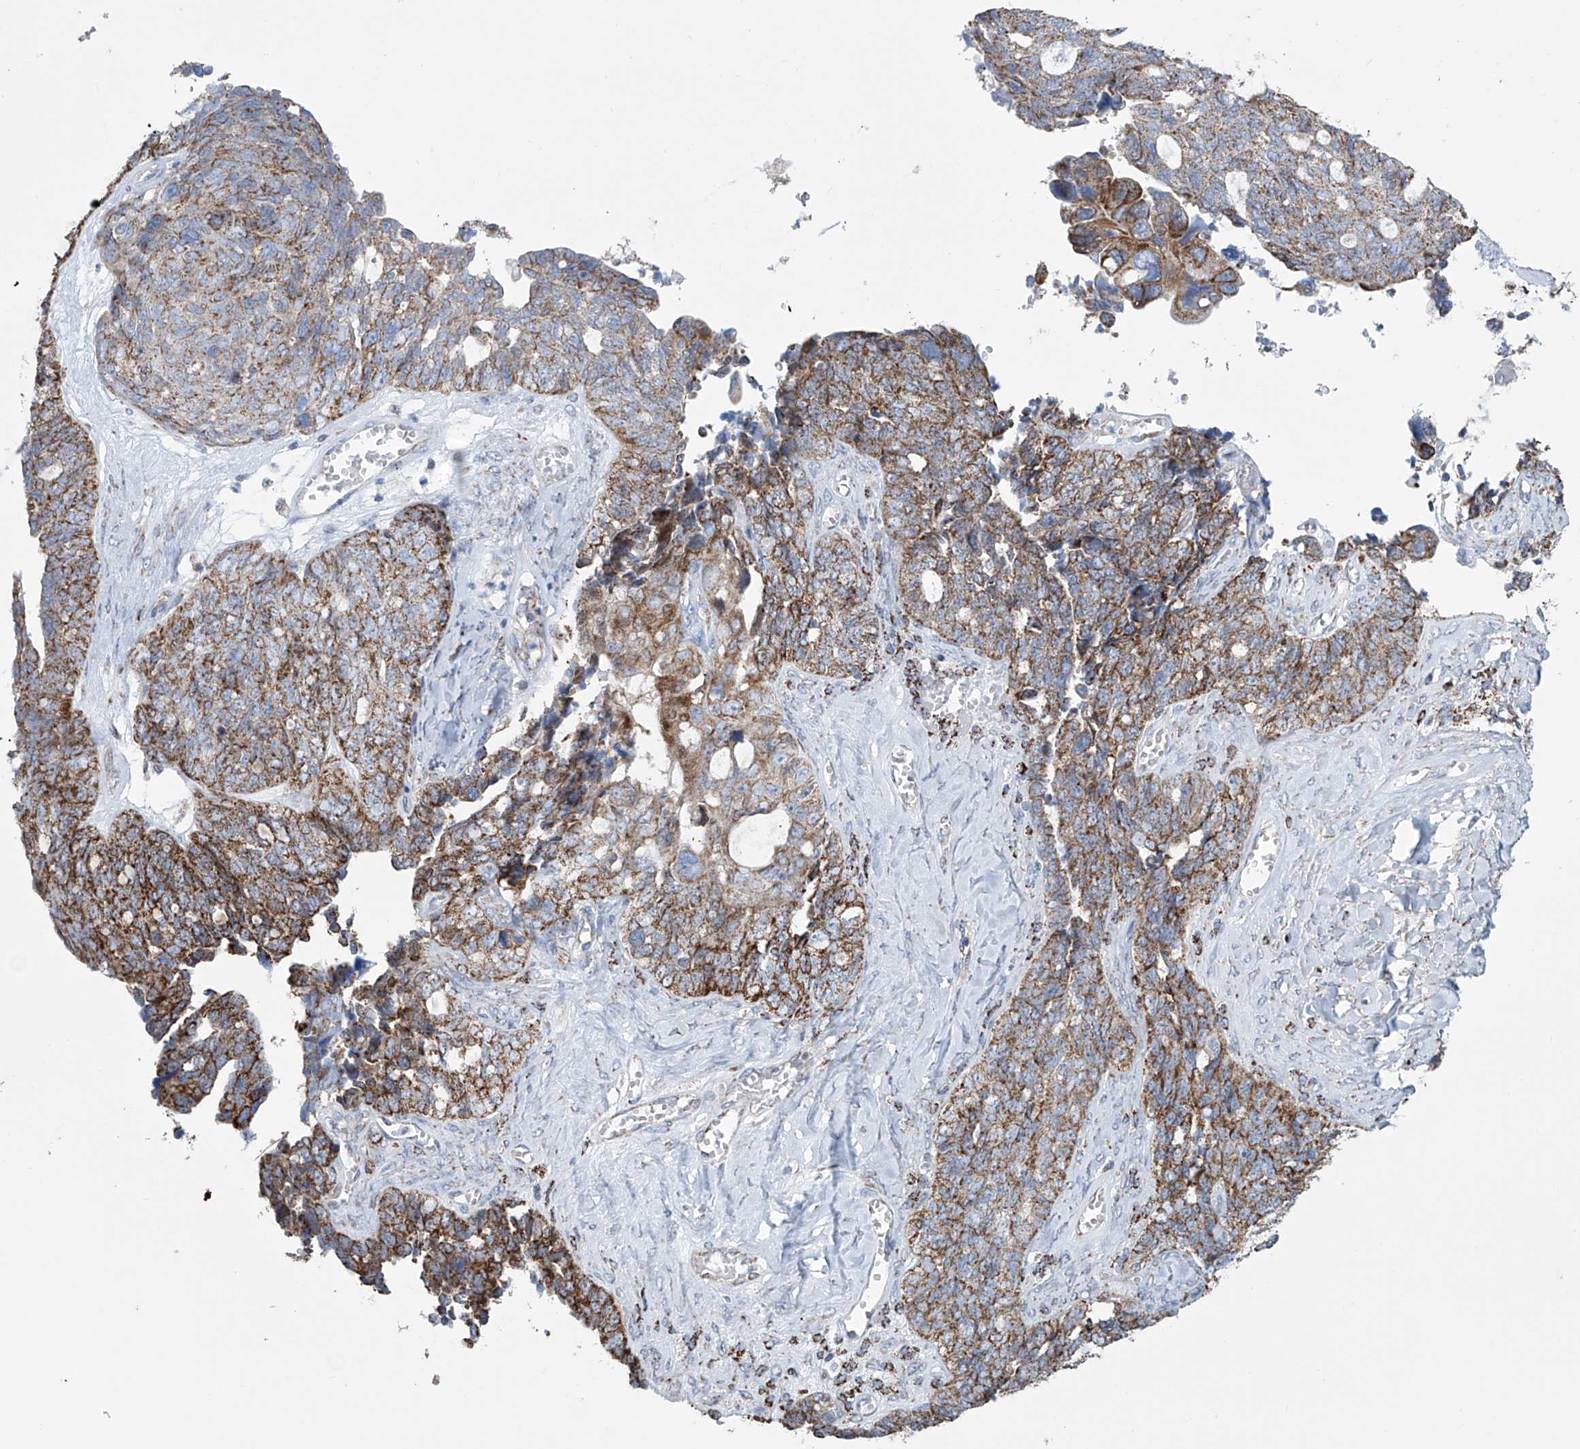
{"staining": {"intensity": "moderate", "quantity": ">75%", "location": "cytoplasmic/membranous"}, "tissue": "ovarian cancer", "cell_type": "Tumor cells", "image_type": "cancer", "snomed": [{"axis": "morphology", "description": "Cystadenocarcinoma, serous, NOS"}, {"axis": "topography", "description": "Ovary"}], "caption": "Immunohistochemical staining of serous cystadenocarcinoma (ovarian) demonstrates moderate cytoplasmic/membranous protein expression in about >75% of tumor cells. (Stains: DAB (3,3'-diaminobenzidine) in brown, nuclei in blue, Microscopy: brightfield microscopy at high magnification).", "gene": "ALDH6A1", "patient": {"sex": "female", "age": 79}}